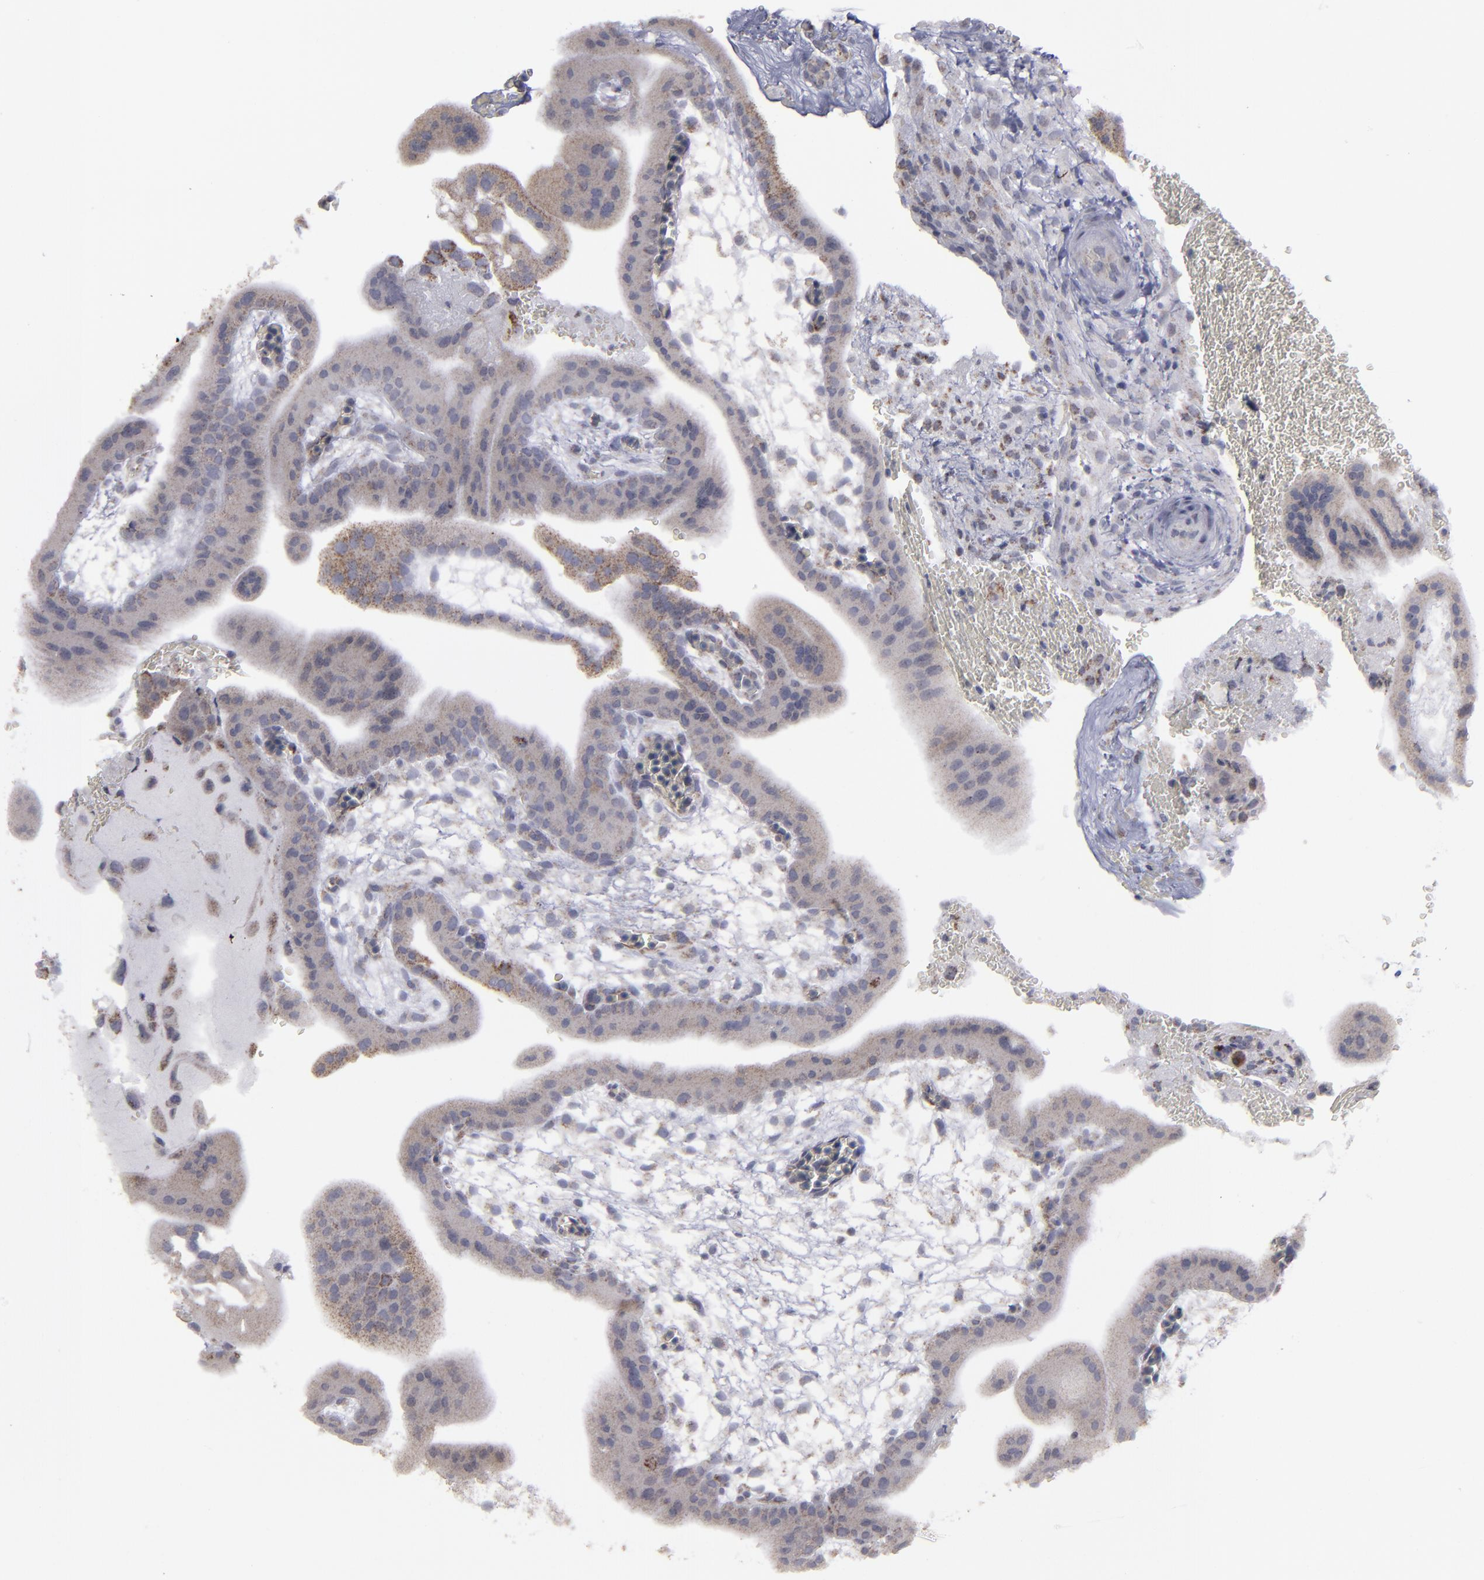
{"staining": {"intensity": "moderate", "quantity": "25%-75%", "location": "cytoplasmic/membranous"}, "tissue": "placenta", "cell_type": "Trophoblastic cells", "image_type": "normal", "snomed": [{"axis": "morphology", "description": "Normal tissue, NOS"}, {"axis": "topography", "description": "Placenta"}], "caption": "High-power microscopy captured an immunohistochemistry (IHC) image of unremarkable placenta, revealing moderate cytoplasmic/membranous staining in approximately 25%-75% of trophoblastic cells. The protein of interest is shown in brown color, while the nuclei are stained blue.", "gene": "MYOM2", "patient": {"sex": "female", "age": 19}}